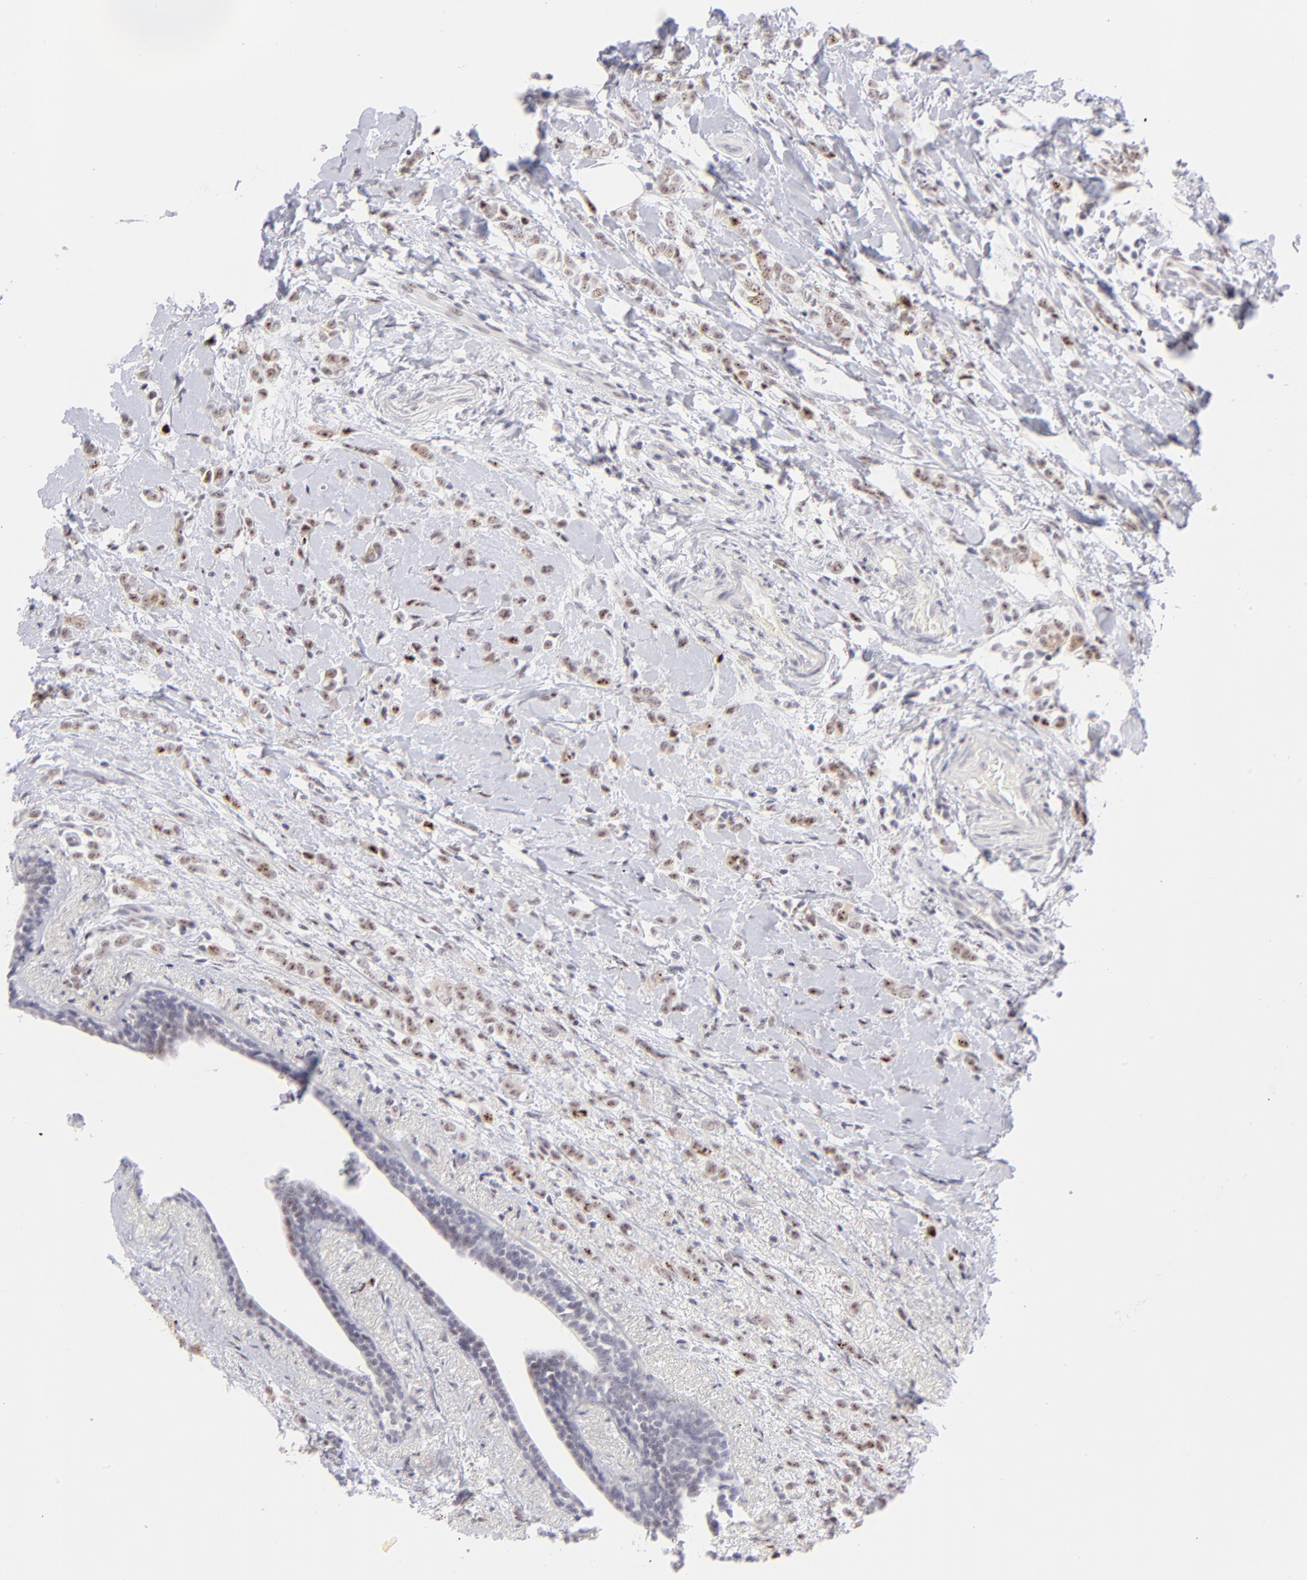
{"staining": {"intensity": "weak", "quantity": ">75%", "location": "nuclear"}, "tissue": "breast cancer", "cell_type": "Tumor cells", "image_type": "cancer", "snomed": [{"axis": "morphology", "description": "Normal tissue, NOS"}, {"axis": "morphology", "description": "Lobular carcinoma"}, {"axis": "topography", "description": "Breast"}], "caption": "IHC histopathology image of neoplastic tissue: breast cancer (lobular carcinoma) stained using IHC exhibits low levels of weak protein expression localized specifically in the nuclear of tumor cells, appearing as a nuclear brown color.", "gene": "CDC25C", "patient": {"sex": "female", "age": 47}}